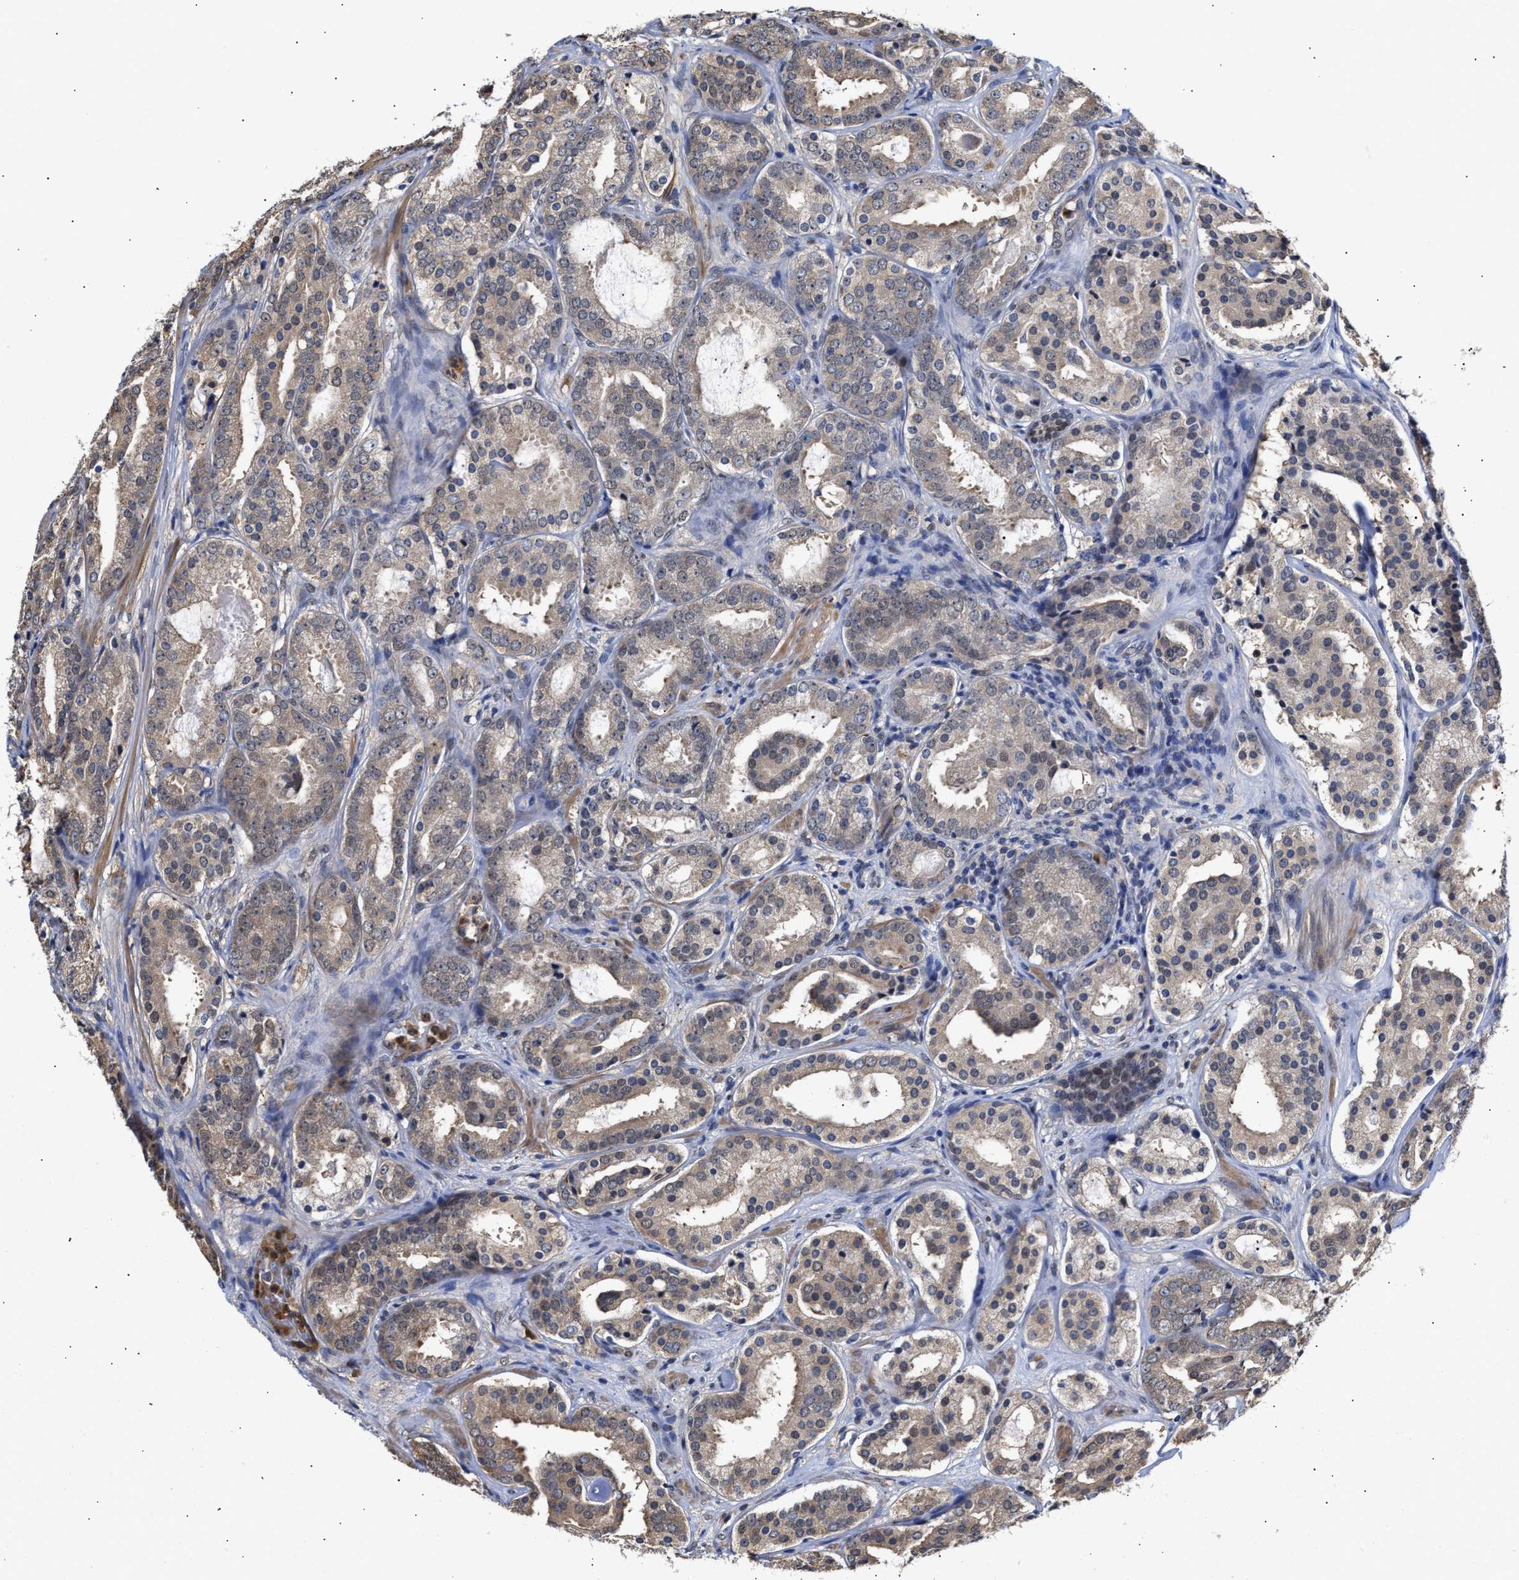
{"staining": {"intensity": "weak", "quantity": "25%-75%", "location": "cytoplasmic/membranous"}, "tissue": "prostate cancer", "cell_type": "Tumor cells", "image_type": "cancer", "snomed": [{"axis": "morphology", "description": "Adenocarcinoma, Low grade"}, {"axis": "topography", "description": "Prostate"}], "caption": "Immunohistochemistry of human adenocarcinoma (low-grade) (prostate) shows low levels of weak cytoplasmic/membranous staining in about 25%-75% of tumor cells.", "gene": "KLHDC1", "patient": {"sex": "male", "age": 69}}